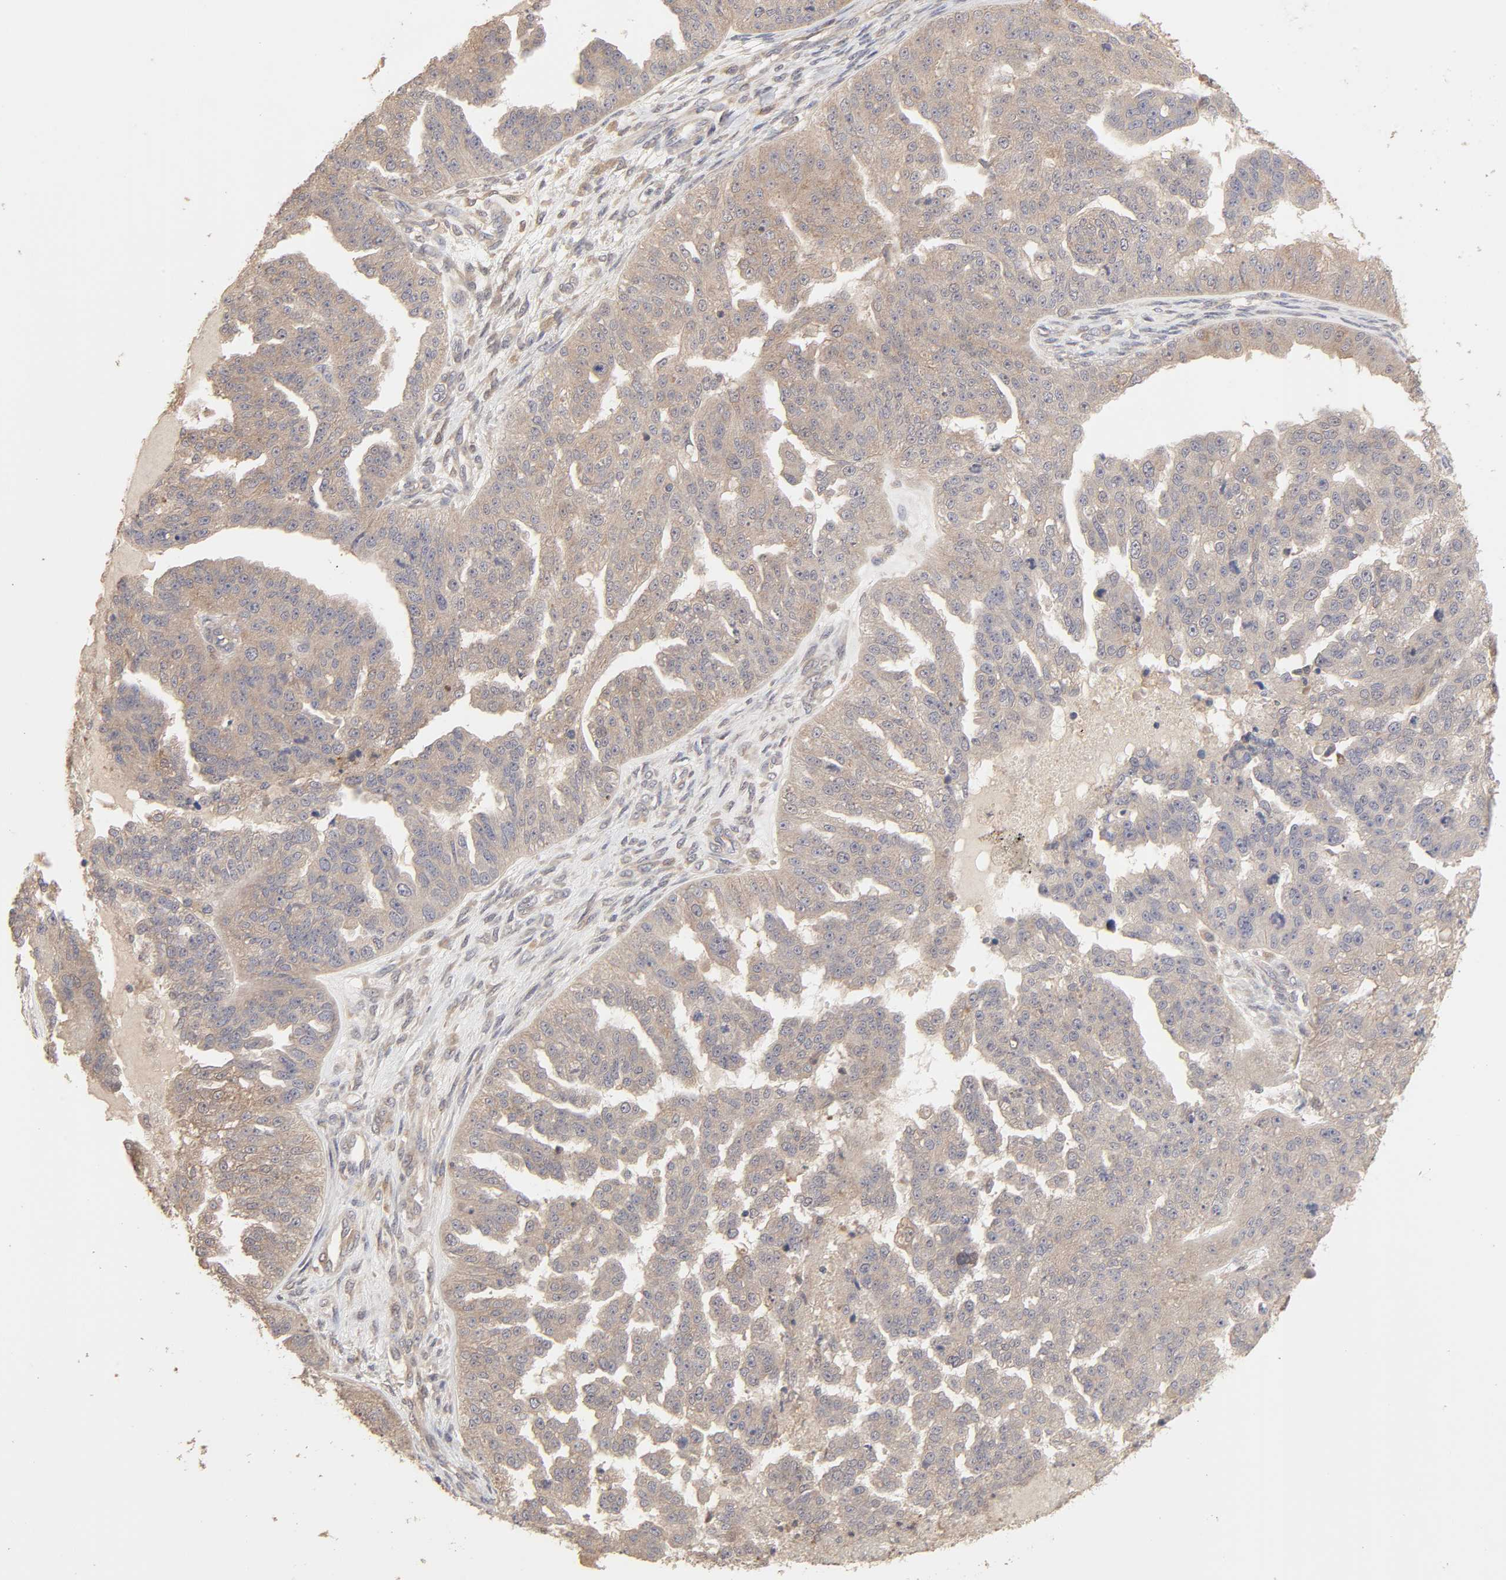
{"staining": {"intensity": "weak", "quantity": "25%-75%", "location": "cytoplasmic/membranous"}, "tissue": "ovarian cancer", "cell_type": "Tumor cells", "image_type": "cancer", "snomed": [{"axis": "morphology", "description": "Cystadenocarcinoma, serous, NOS"}, {"axis": "topography", "description": "Ovary"}], "caption": "Immunohistochemistry (DAB (3,3'-diaminobenzidine)) staining of human ovarian cancer displays weak cytoplasmic/membranous protein staining in approximately 25%-75% of tumor cells.", "gene": "AP1G2", "patient": {"sex": "female", "age": 58}}